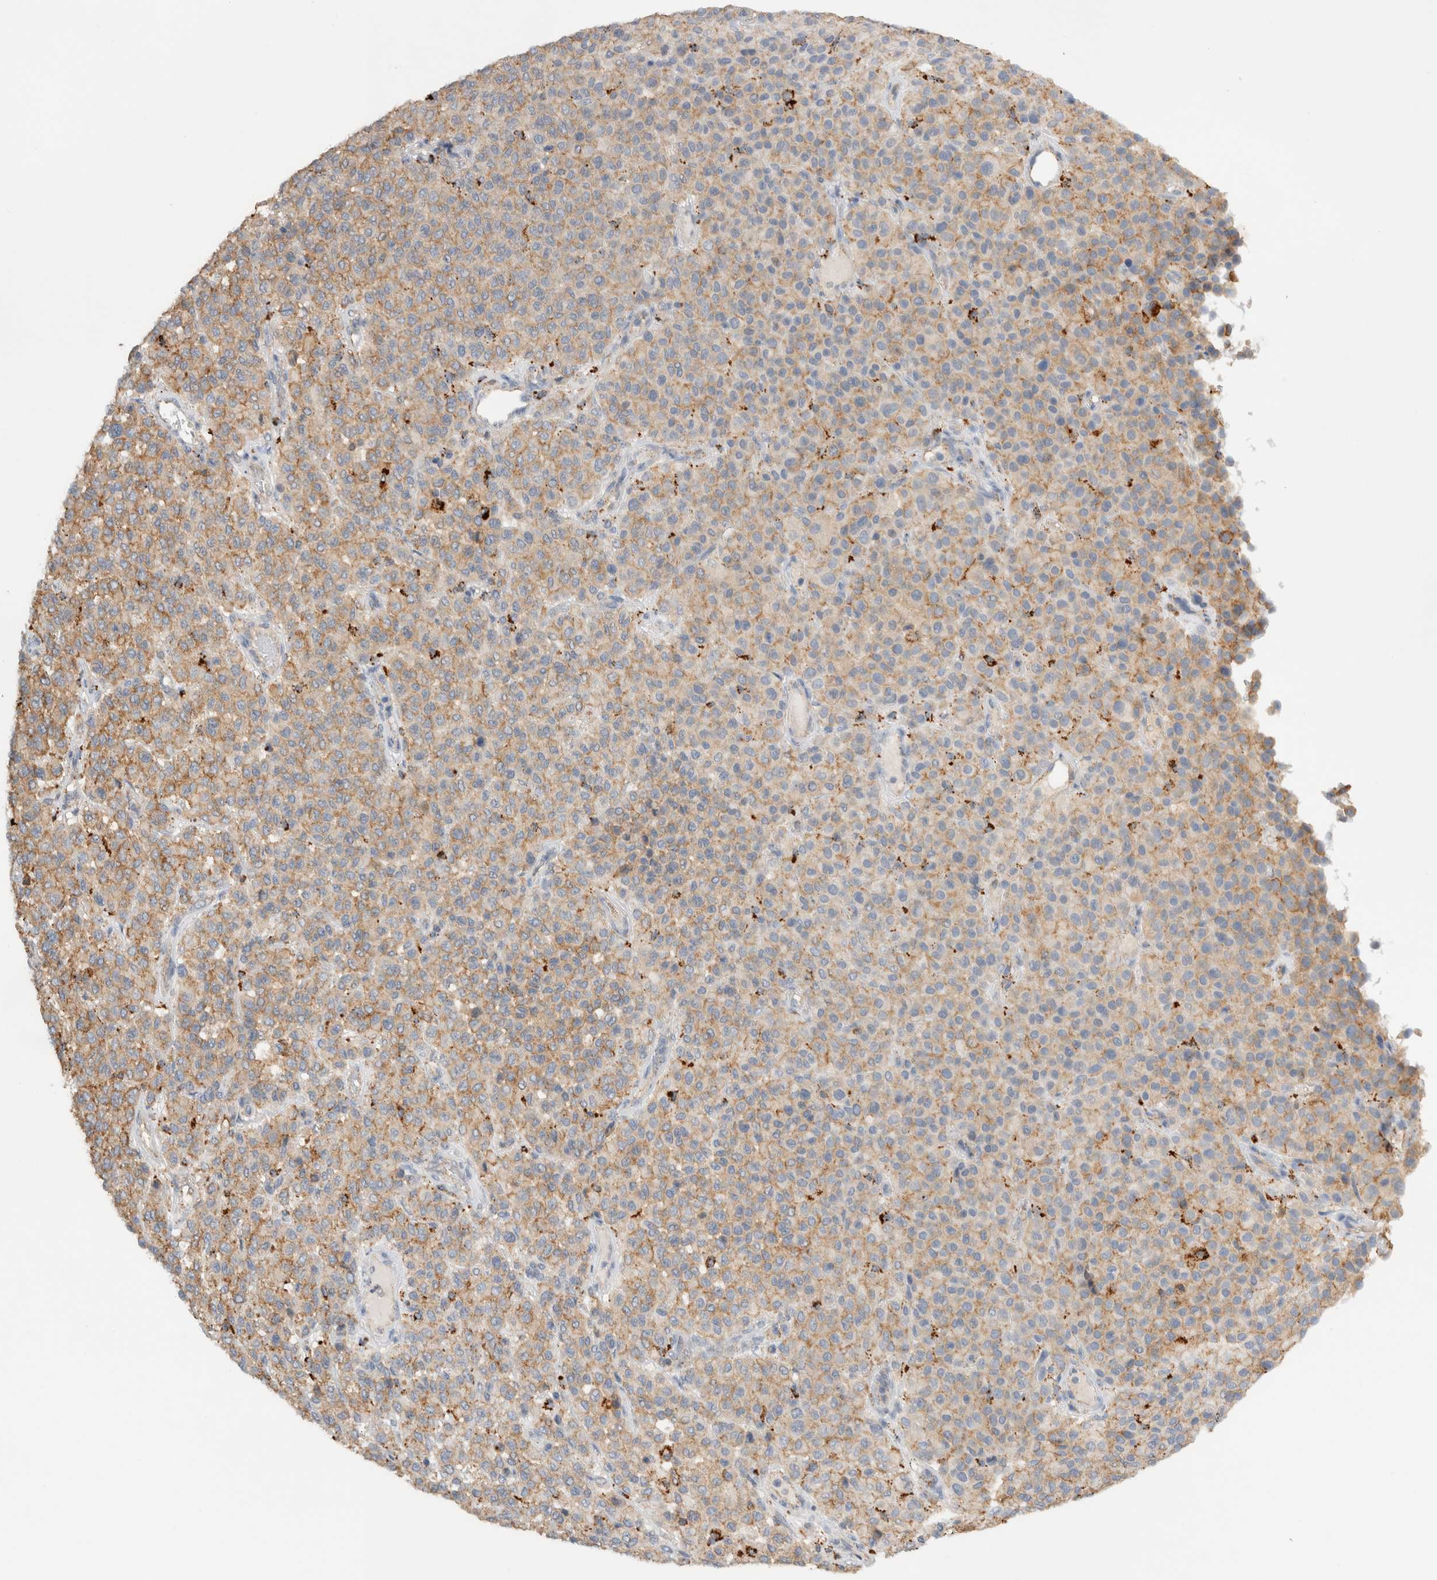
{"staining": {"intensity": "weak", "quantity": "25%-75%", "location": "cytoplasmic/membranous"}, "tissue": "melanoma", "cell_type": "Tumor cells", "image_type": "cancer", "snomed": [{"axis": "morphology", "description": "Malignant melanoma, Metastatic site"}, {"axis": "topography", "description": "Pancreas"}], "caption": "Protein staining of melanoma tissue exhibits weak cytoplasmic/membranous positivity in about 25%-75% of tumor cells.", "gene": "GNS", "patient": {"sex": "female", "age": 30}}